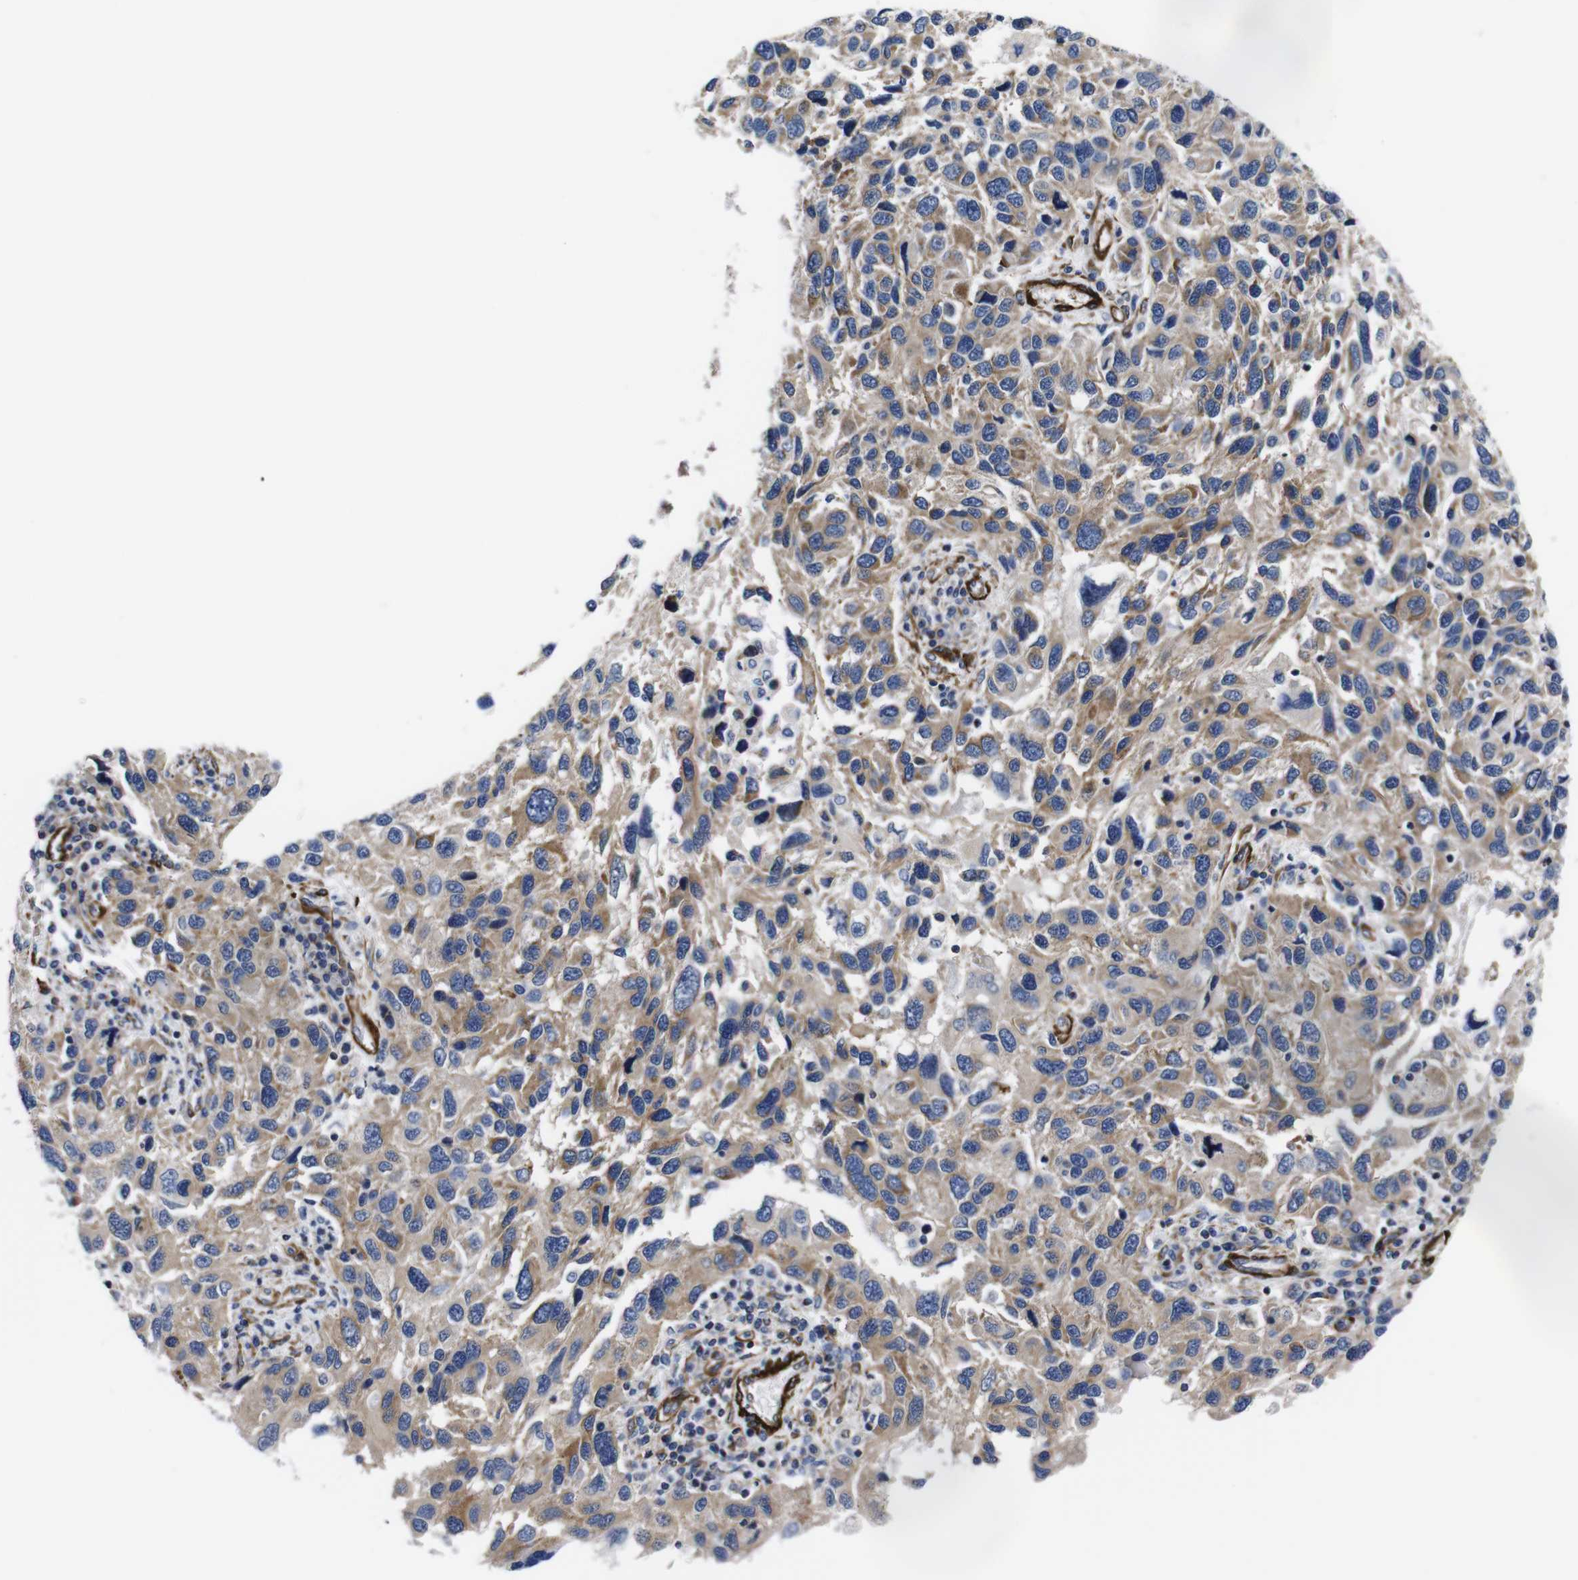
{"staining": {"intensity": "weak", "quantity": ">75%", "location": "cytoplasmic/membranous"}, "tissue": "melanoma", "cell_type": "Tumor cells", "image_type": "cancer", "snomed": [{"axis": "morphology", "description": "Malignant melanoma, NOS"}, {"axis": "topography", "description": "Skin"}], "caption": "A low amount of weak cytoplasmic/membranous positivity is appreciated in about >75% of tumor cells in melanoma tissue.", "gene": "WNT10A", "patient": {"sex": "male", "age": 53}}